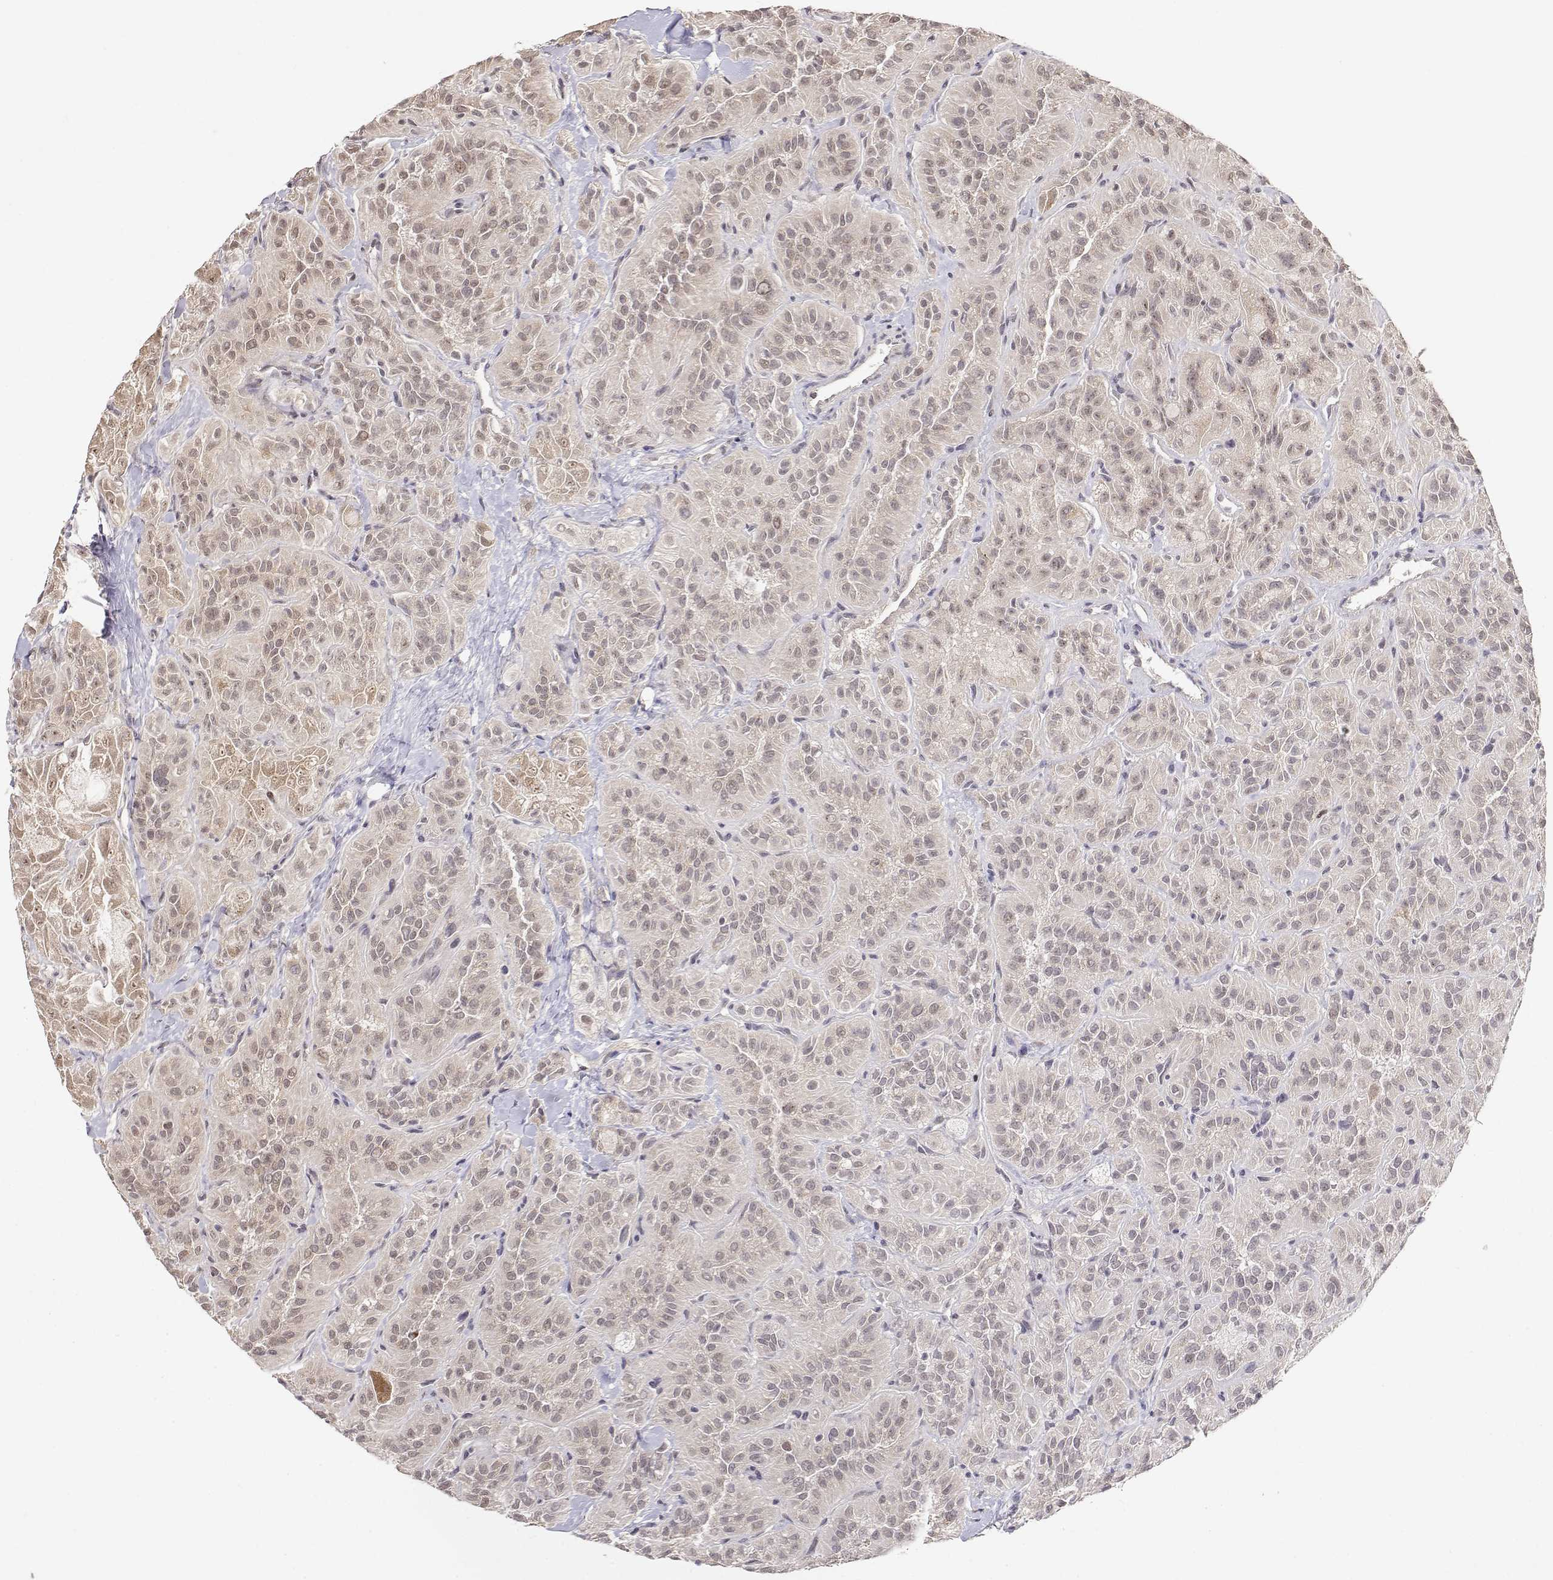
{"staining": {"intensity": "weak", "quantity": "<25%", "location": "cytoplasmic/membranous"}, "tissue": "thyroid cancer", "cell_type": "Tumor cells", "image_type": "cancer", "snomed": [{"axis": "morphology", "description": "Papillary adenocarcinoma, NOS"}, {"axis": "topography", "description": "Thyroid gland"}], "caption": "High power microscopy photomicrograph of an immunohistochemistry image of thyroid papillary adenocarcinoma, revealing no significant positivity in tumor cells.", "gene": "BRCA1", "patient": {"sex": "female", "age": 45}}